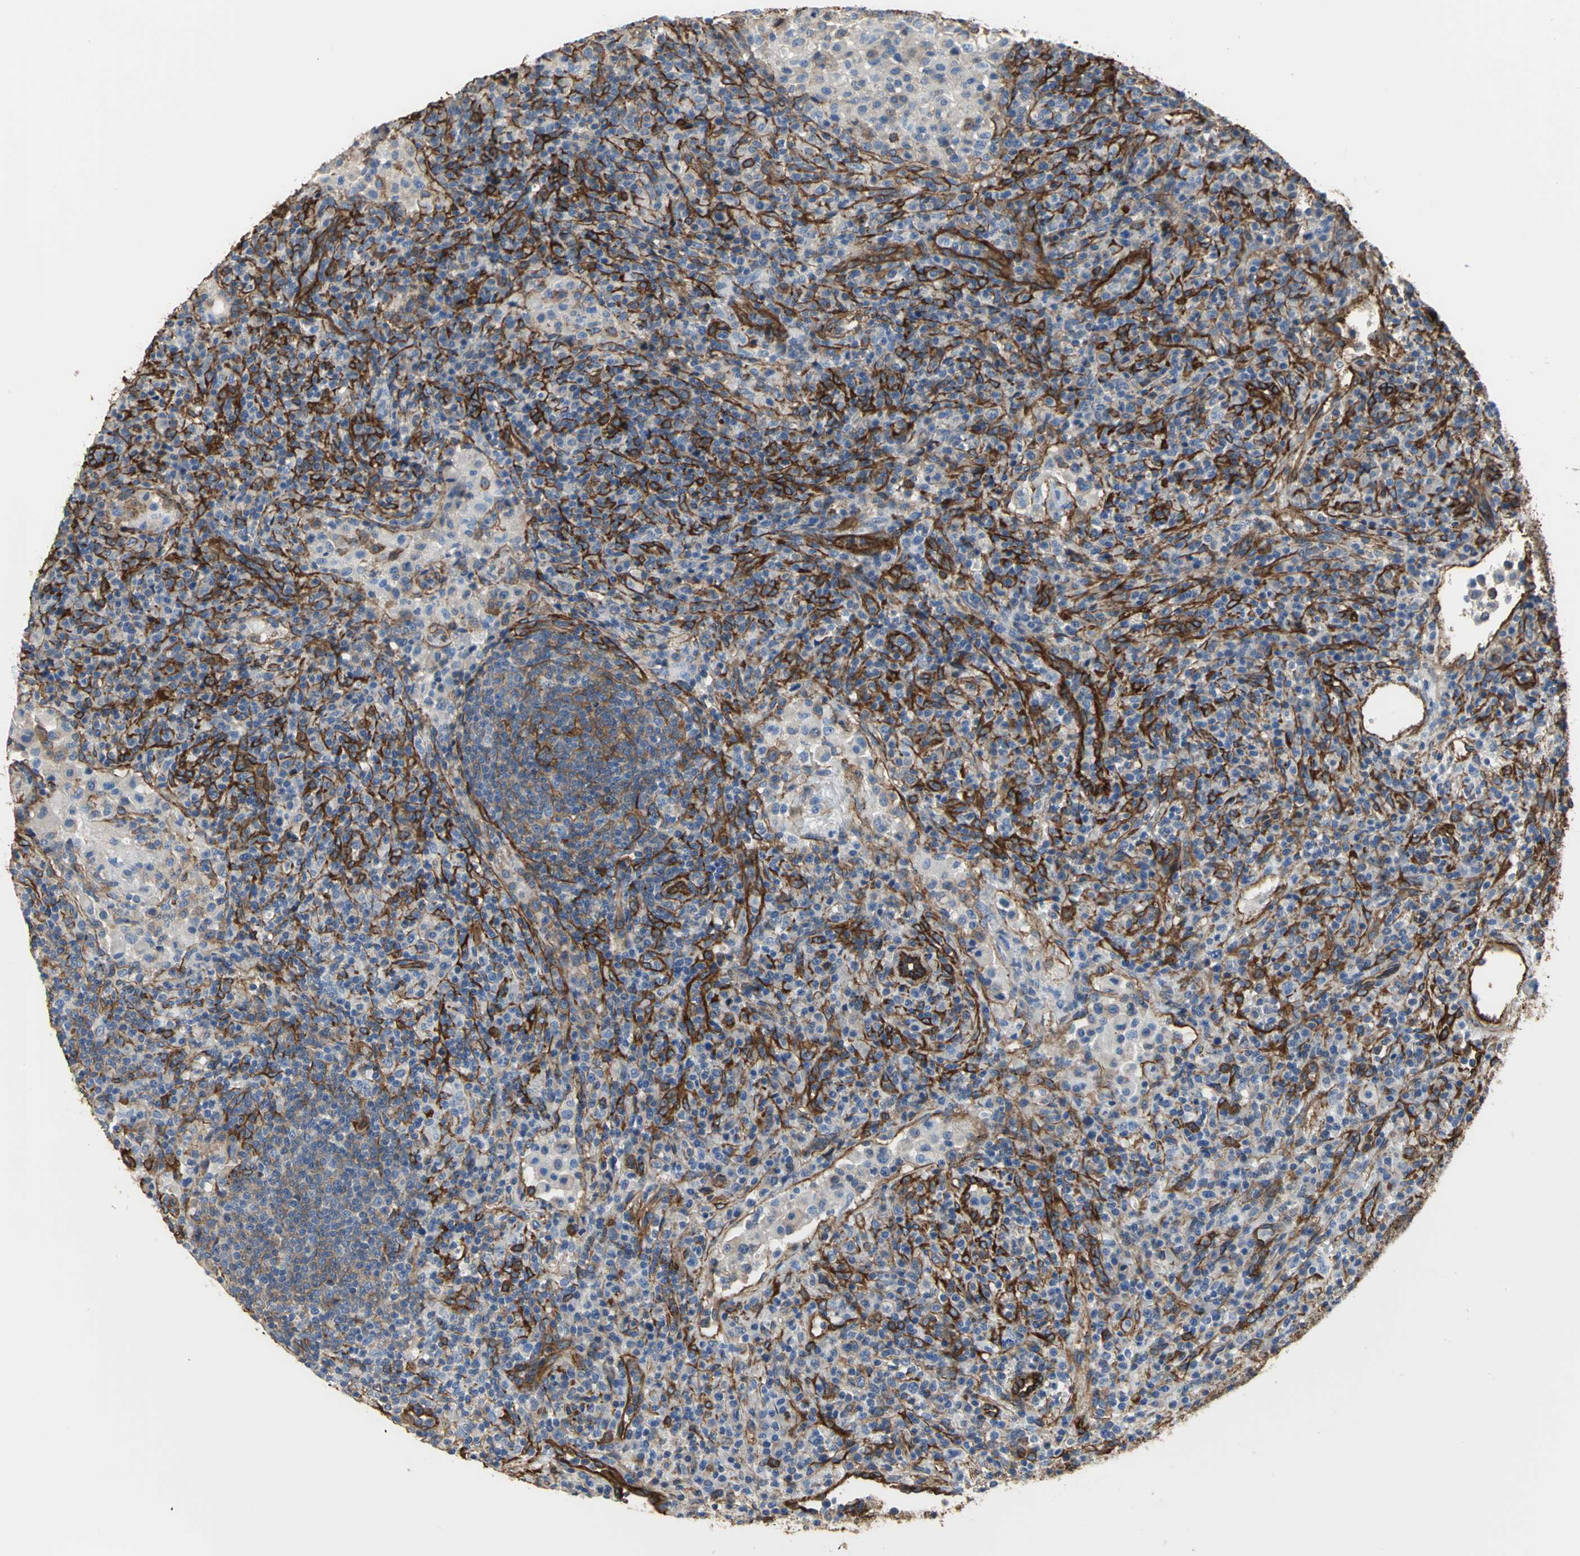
{"staining": {"intensity": "negative", "quantity": "none", "location": "none"}, "tissue": "lymphoma", "cell_type": "Tumor cells", "image_type": "cancer", "snomed": [{"axis": "morphology", "description": "Hodgkin's disease, NOS"}, {"axis": "topography", "description": "Lymph node"}], "caption": "Immunohistochemistry micrograph of neoplastic tissue: lymphoma stained with DAB (3,3'-diaminobenzidine) displays no significant protein staining in tumor cells.", "gene": "FLNB", "patient": {"sex": "male", "age": 65}}